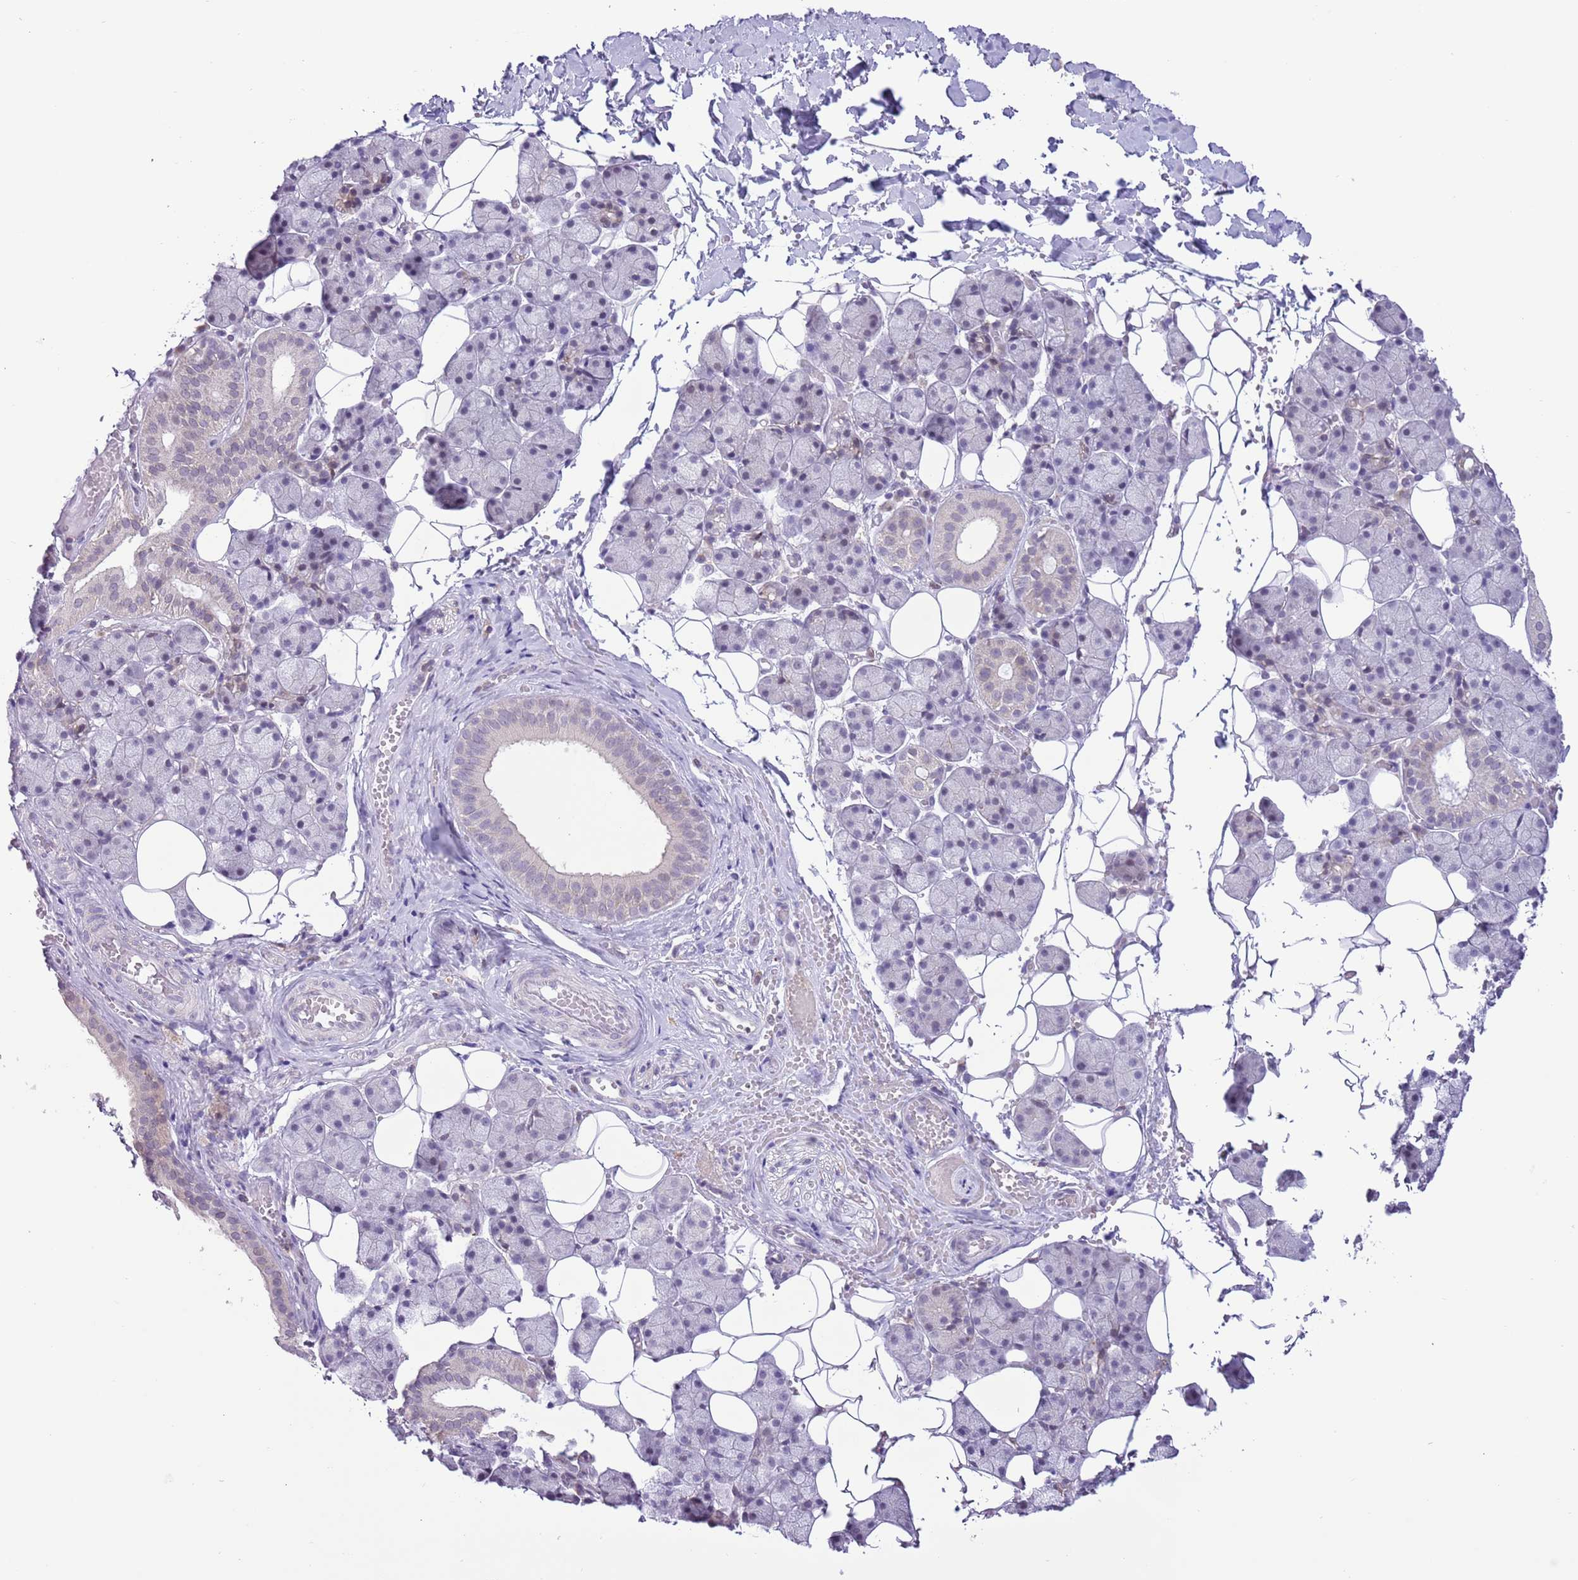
{"staining": {"intensity": "negative", "quantity": "none", "location": "none"}, "tissue": "salivary gland", "cell_type": "Glandular cells", "image_type": "normal", "snomed": [{"axis": "morphology", "description": "Normal tissue, NOS"}, {"axis": "topography", "description": "Salivary gland"}], "caption": "An immunohistochemistry (IHC) micrograph of normal salivary gland is shown. There is no staining in glandular cells of salivary gland. (DAB immunohistochemistry (IHC) with hematoxylin counter stain).", "gene": "ZNF576", "patient": {"sex": "female", "age": 33}}